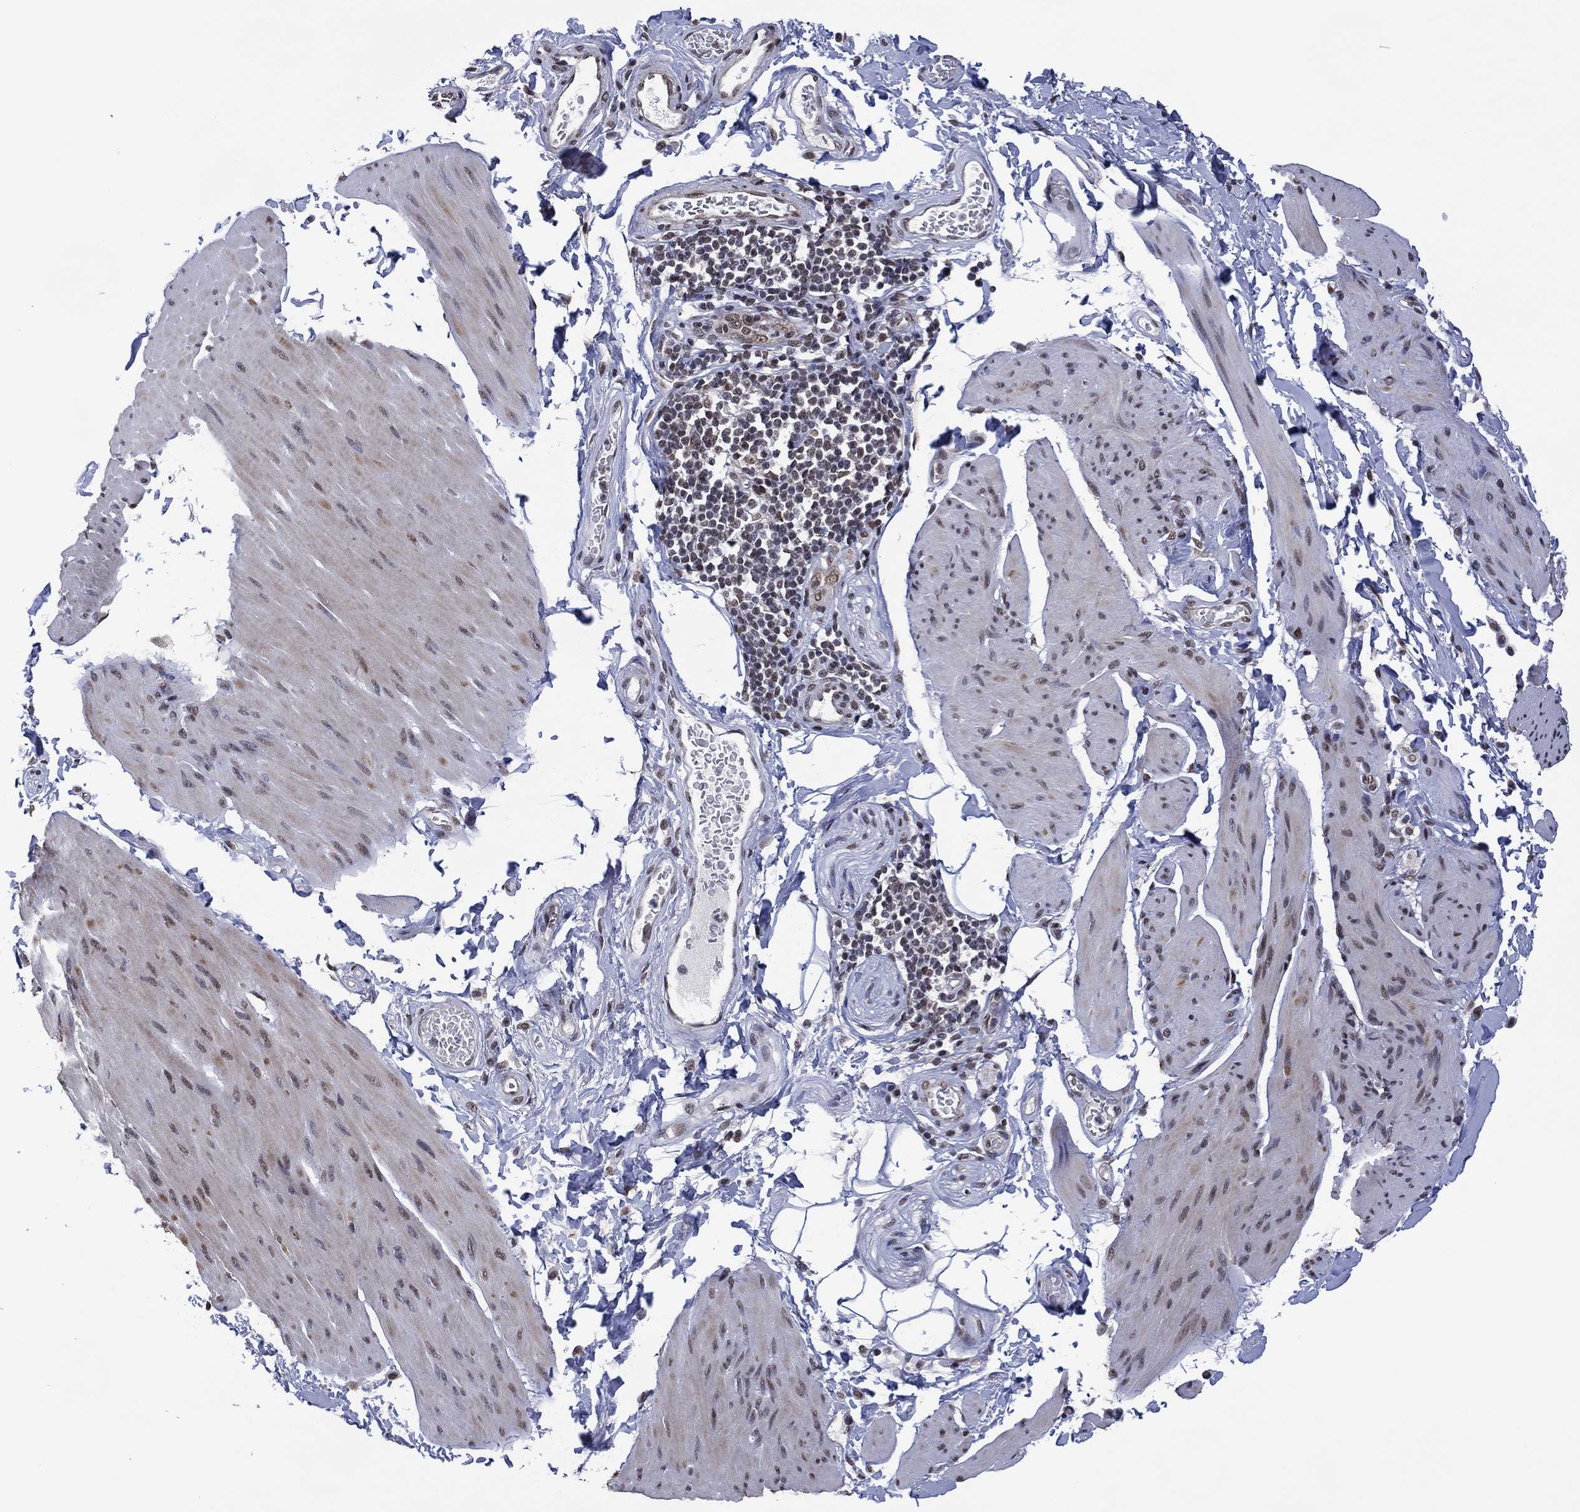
{"staining": {"intensity": "weak", "quantity": "25%-75%", "location": "nuclear"}, "tissue": "smooth muscle", "cell_type": "Smooth muscle cells", "image_type": "normal", "snomed": [{"axis": "morphology", "description": "Normal tissue, NOS"}, {"axis": "topography", "description": "Adipose tissue"}, {"axis": "topography", "description": "Smooth muscle"}, {"axis": "topography", "description": "Peripheral nerve tissue"}], "caption": "Weak nuclear staining is identified in about 25%-75% of smooth muscle cells in unremarkable smooth muscle.", "gene": "EHMT1", "patient": {"sex": "male", "age": 83}}